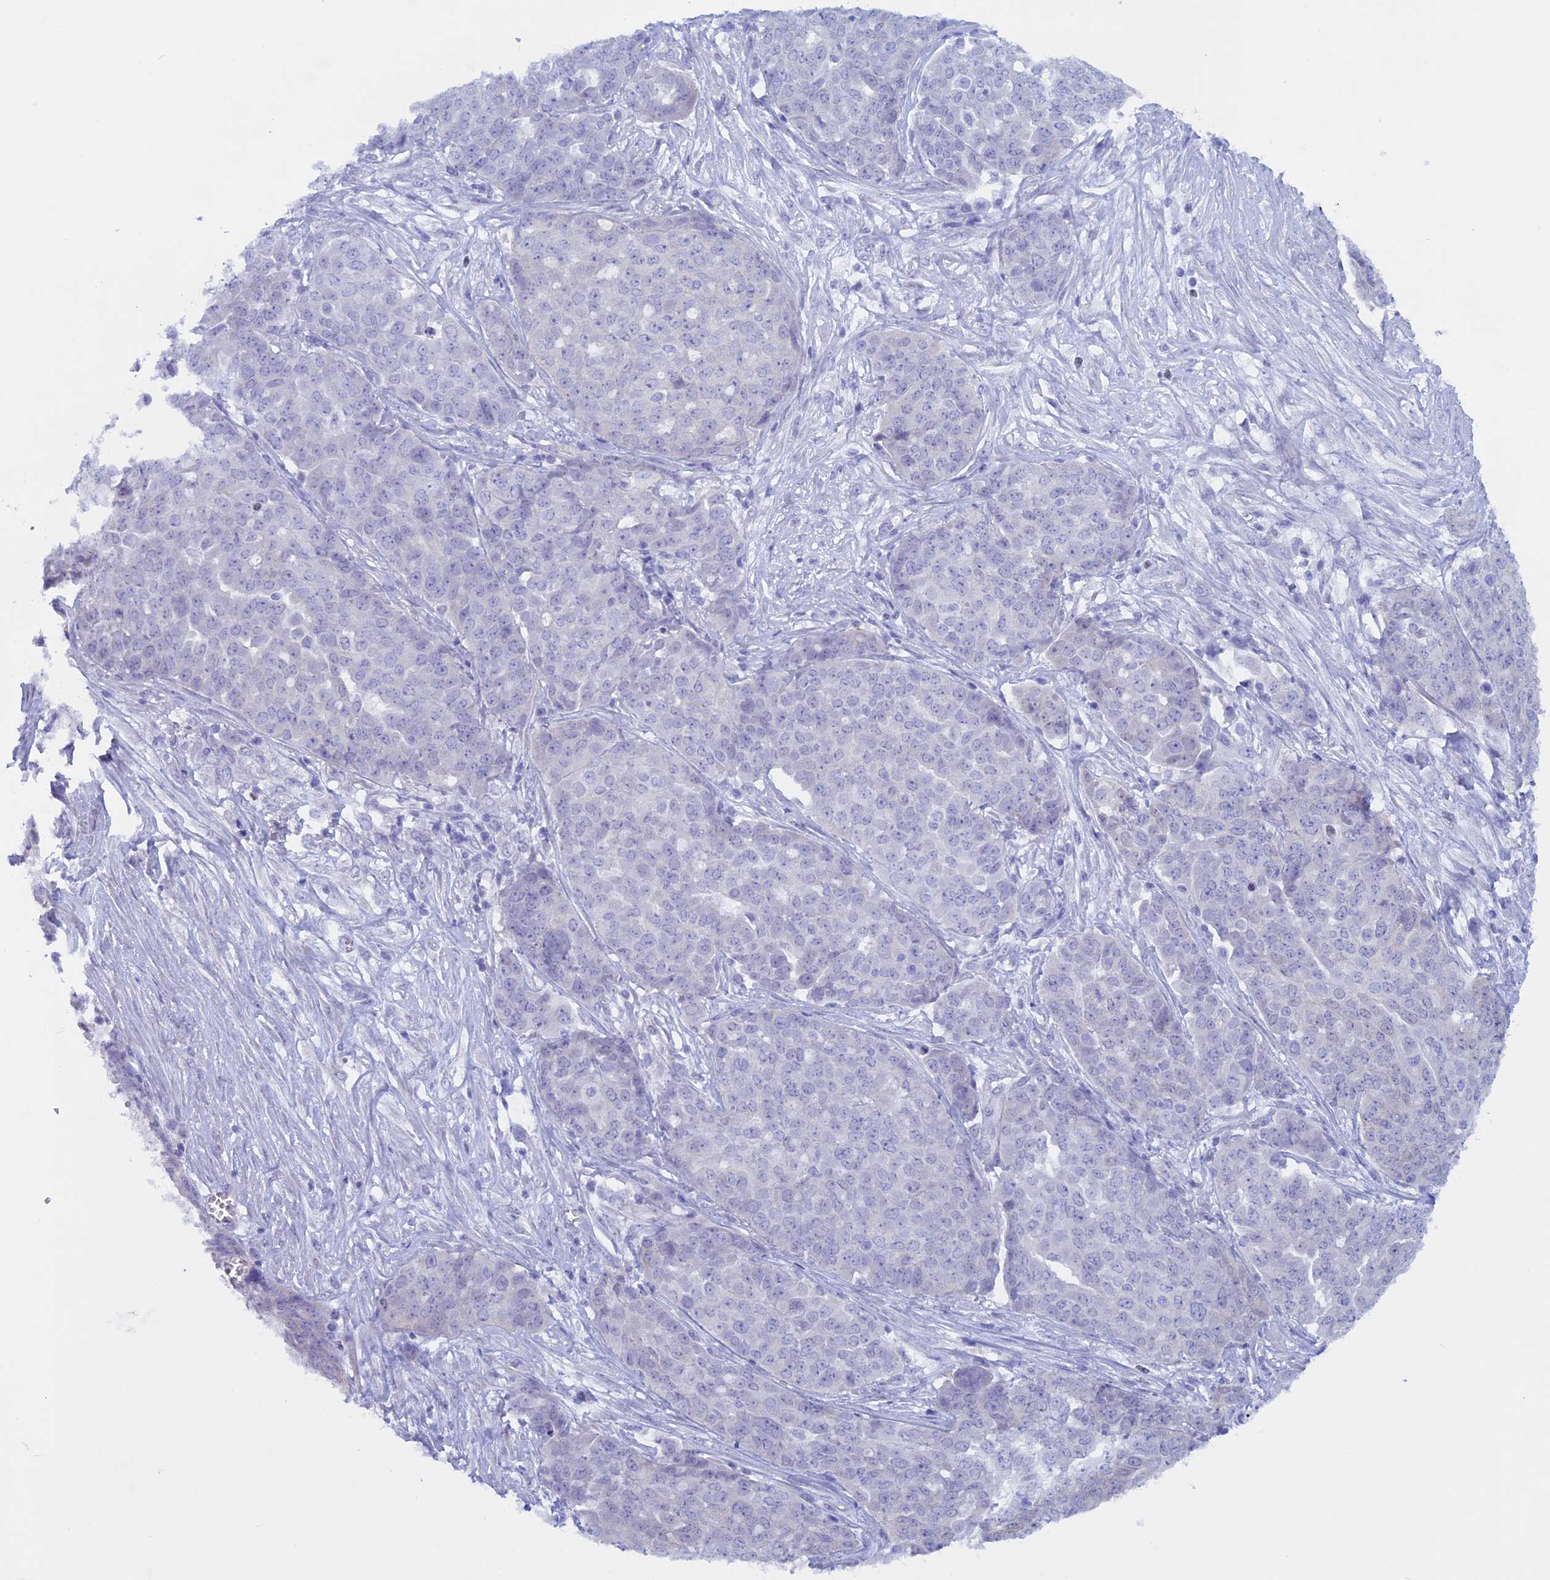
{"staining": {"intensity": "negative", "quantity": "none", "location": "none"}, "tissue": "ovarian cancer", "cell_type": "Tumor cells", "image_type": "cancer", "snomed": [{"axis": "morphology", "description": "Cystadenocarcinoma, serous, NOS"}, {"axis": "topography", "description": "Soft tissue"}, {"axis": "topography", "description": "Ovary"}], "caption": "A high-resolution photomicrograph shows IHC staining of serous cystadenocarcinoma (ovarian), which shows no significant positivity in tumor cells. (Brightfield microscopy of DAB (3,3'-diaminobenzidine) immunohistochemistry (IHC) at high magnification).", "gene": "LHFPL2", "patient": {"sex": "female", "age": 57}}